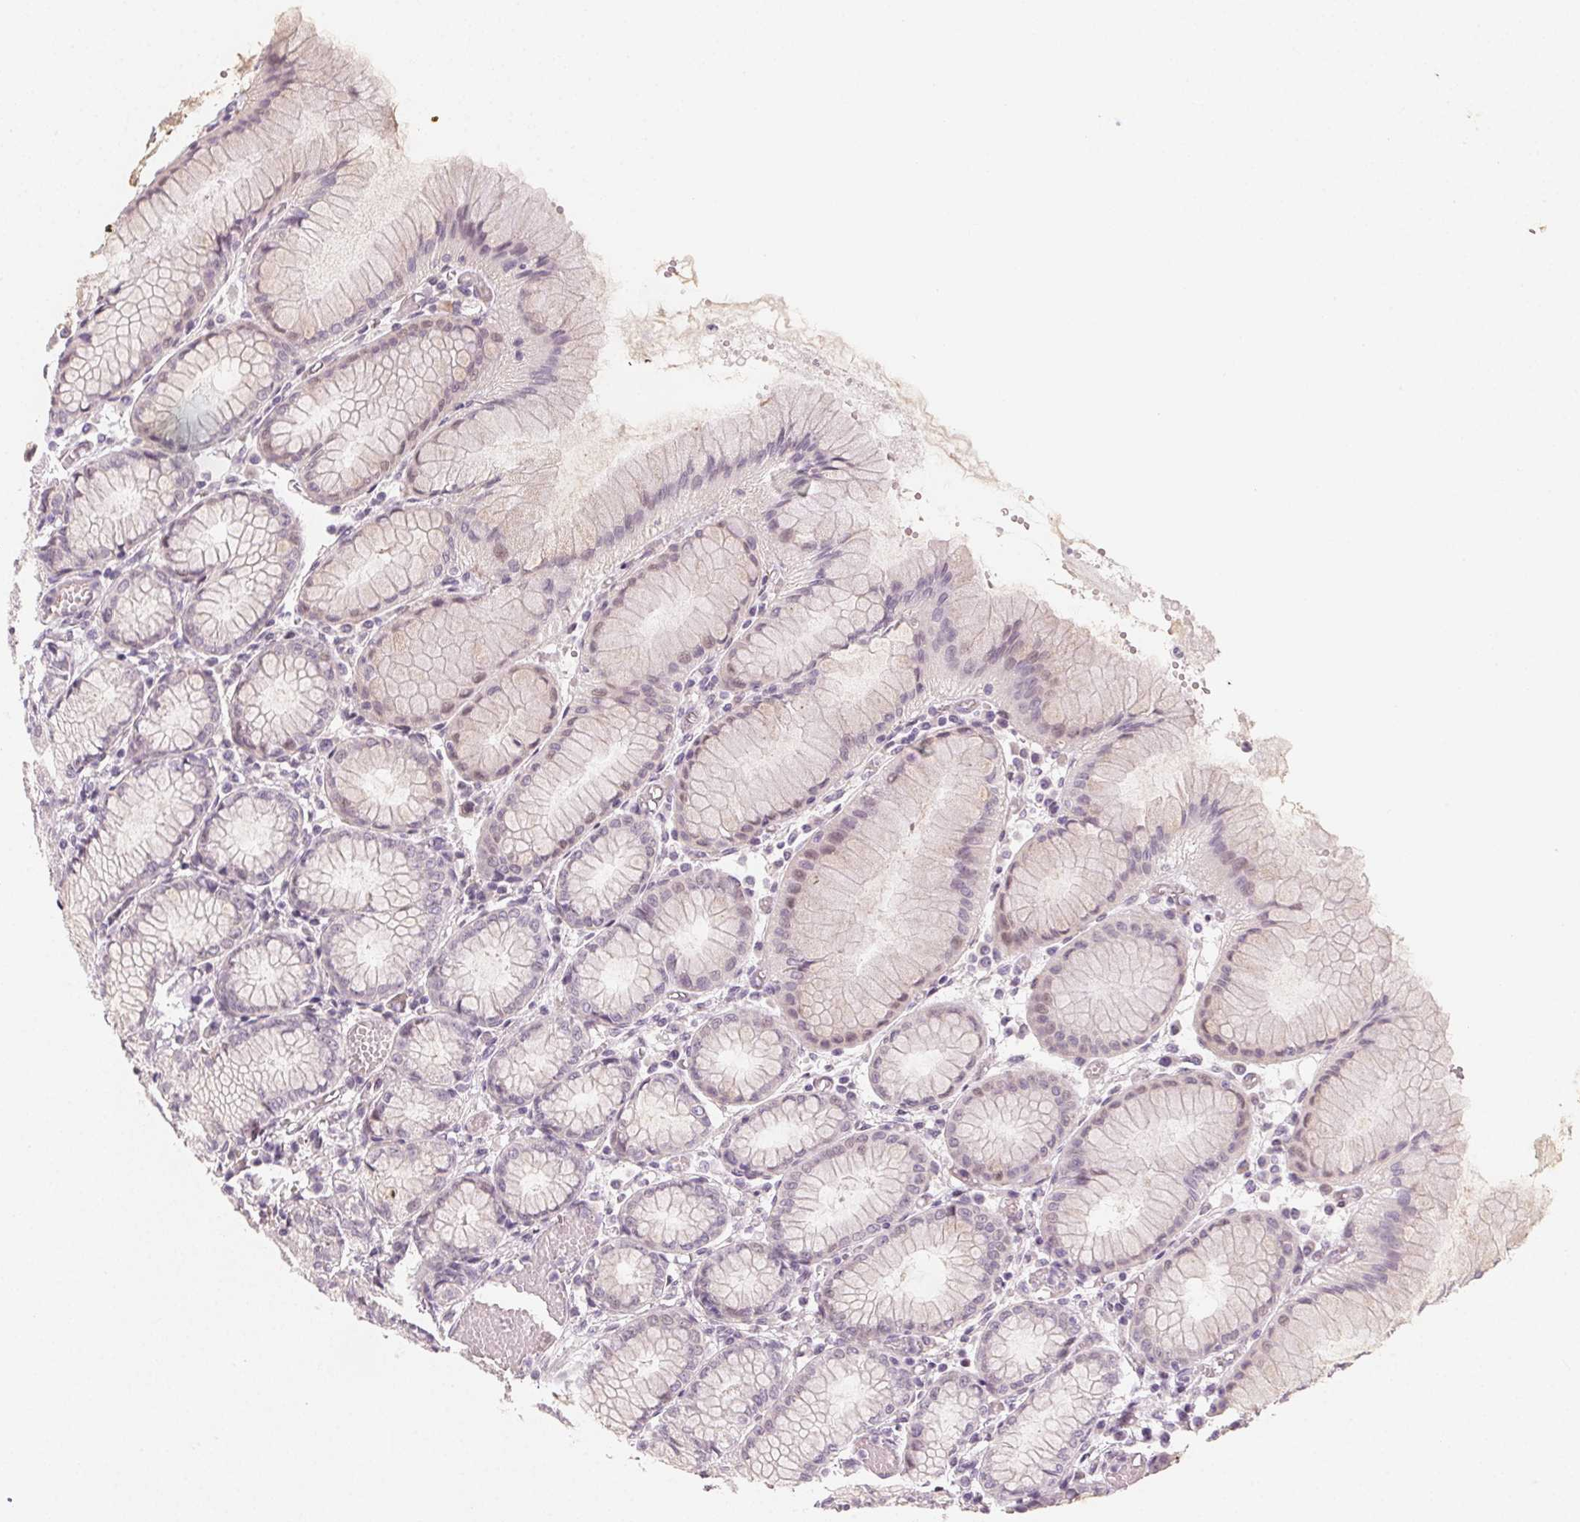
{"staining": {"intensity": "negative", "quantity": "none", "location": "none"}, "tissue": "stomach", "cell_type": "Glandular cells", "image_type": "normal", "snomed": [{"axis": "morphology", "description": "Normal tissue, NOS"}, {"axis": "topography", "description": "Stomach"}], "caption": "An immunohistochemistry photomicrograph of normal stomach is shown. There is no staining in glandular cells of stomach.", "gene": "CCDC96", "patient": {"sex": "female", "age": 57}}